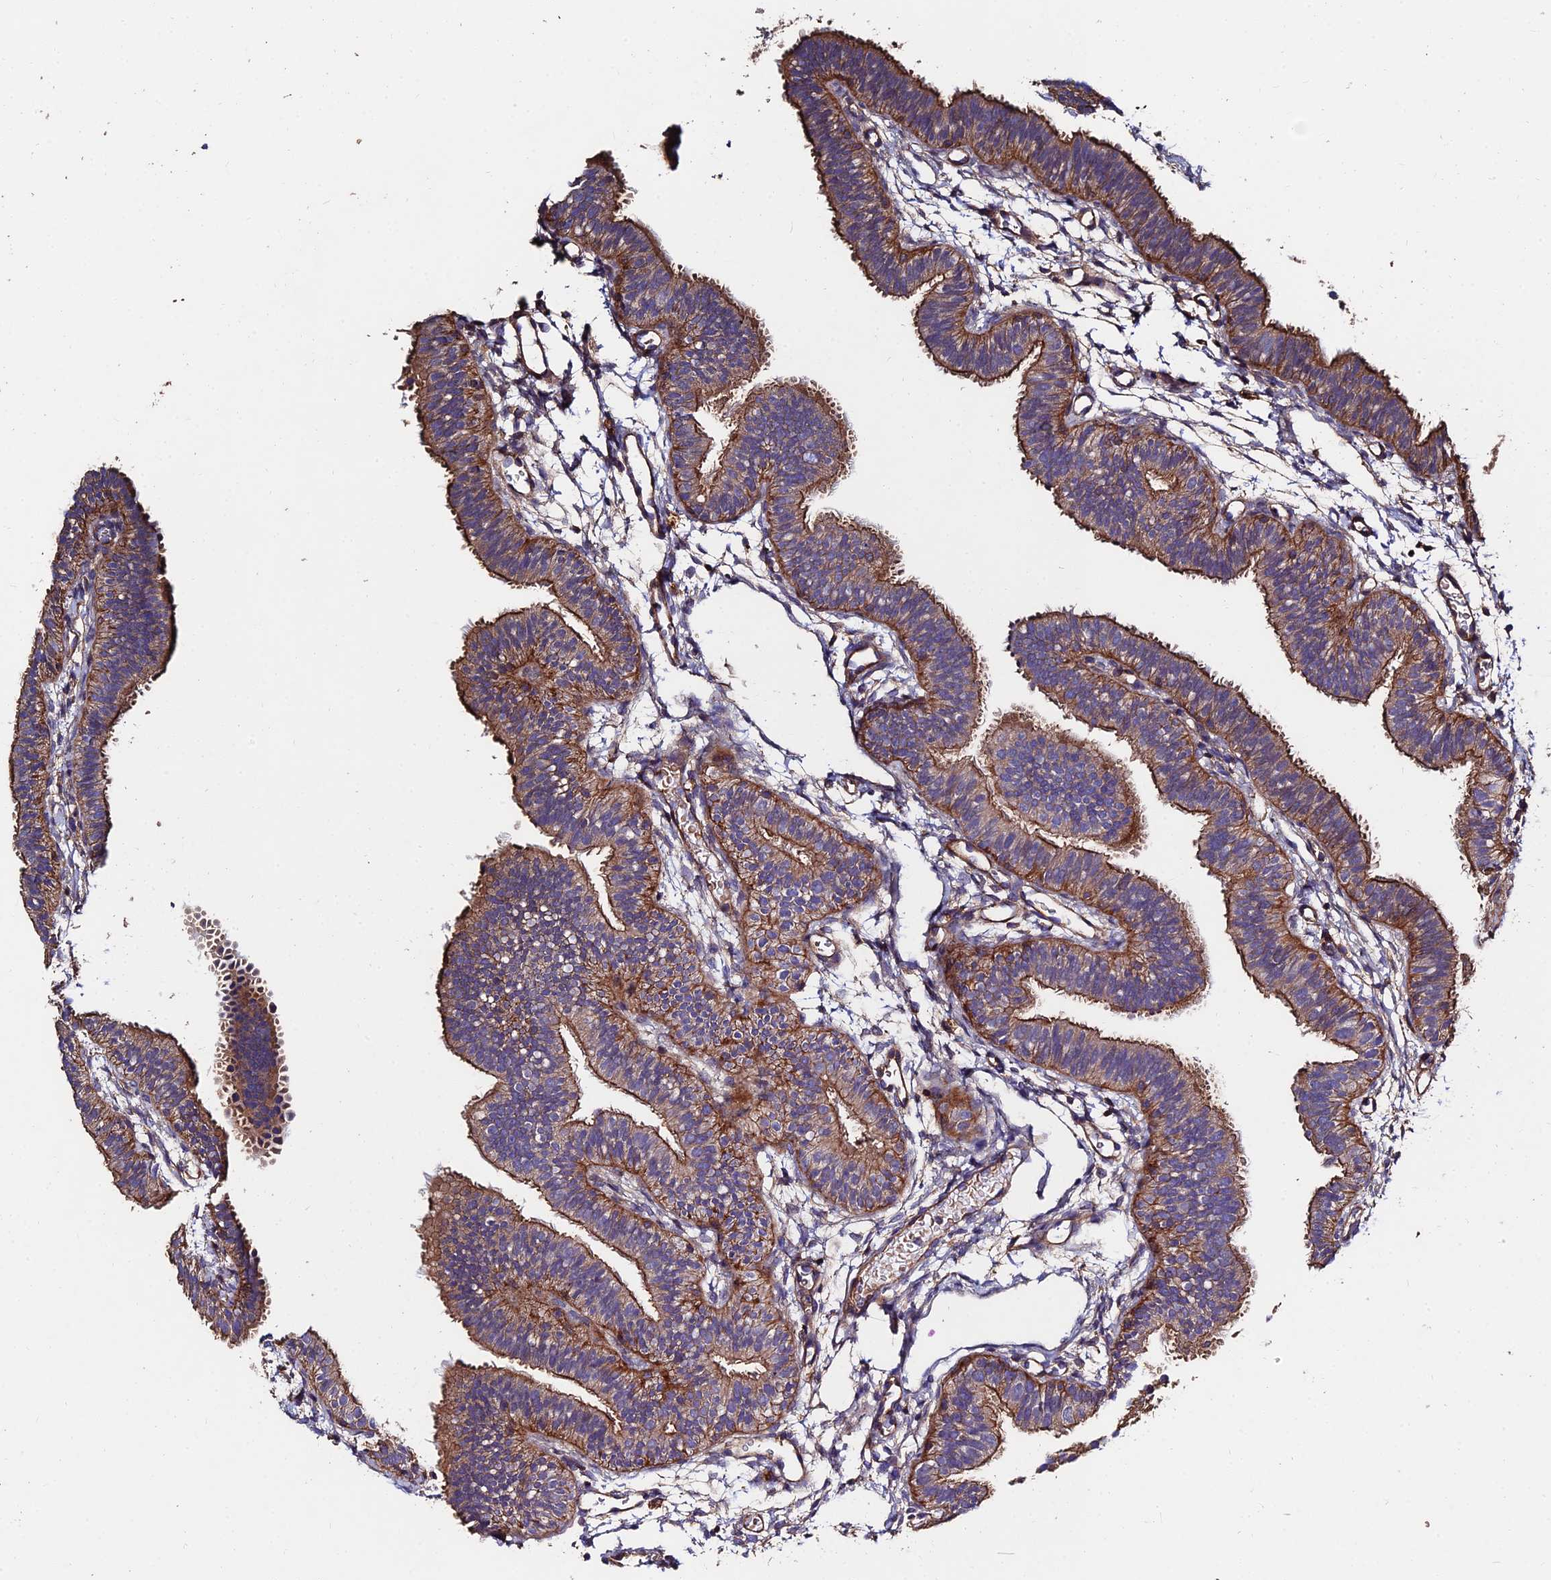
{"staining": {"intensity": "strong", "quantity": "25%-75%", "location": "cytoplasmic/membranous"}, "tissue": "fallopian tube", "cell_type": "Glandular cells", "image_type": "normal", "snomed": [{"axis": "morphology", "description": "Normal tissue, NOS"}, {"axis": "topography", "description": "Fallopian tube"}], "caption": "Glandular cells exhibit strong cytoplasmic/membranous positivity in about 25%-75% of cells in unremarkable fallopian tube. The protein is stained brown, and the nuclei are stained in blue (DAB (3,3'-diaminobenzidine) IHC with brightfield microscopy, high magnification).", "gene": "EXT1", "patient": {"sex": "female", "age": 35}}